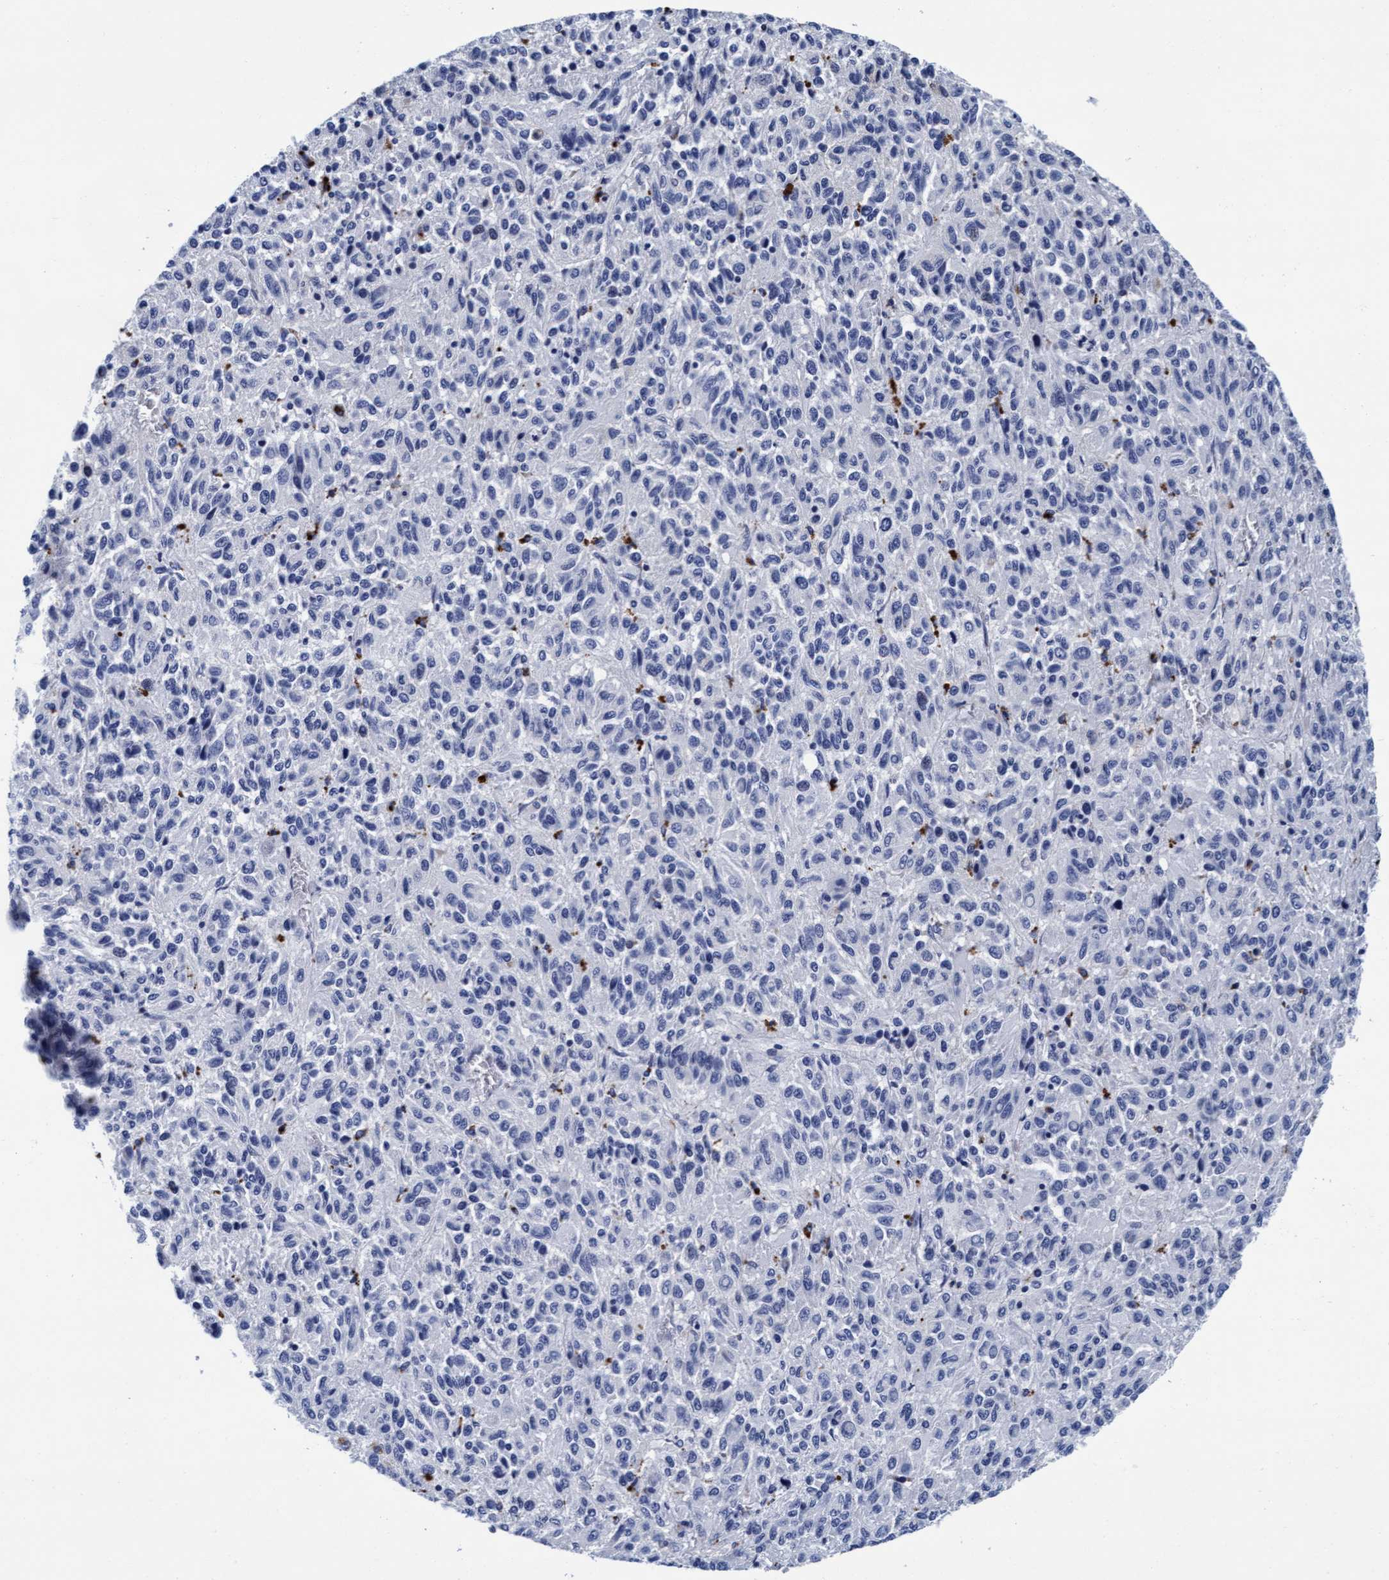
{"staining": {"intensity": "negative", "quantity": "none", "location": "none"}, "tissue": "melanoma", "cell_type": "Tumor cells", "image_type": "cancer", "snomed": [{"axis": "morphology", "description": "Malignant melanoma, Metastatic site"}, {"axis": "topography", "description": "Lung"}], "caption": "Tumor cells are negative for protein expression in human malignant melanoma (metastatic site).", "gene": "ARSG", "patient": {"sex": "male", "age": 64}}